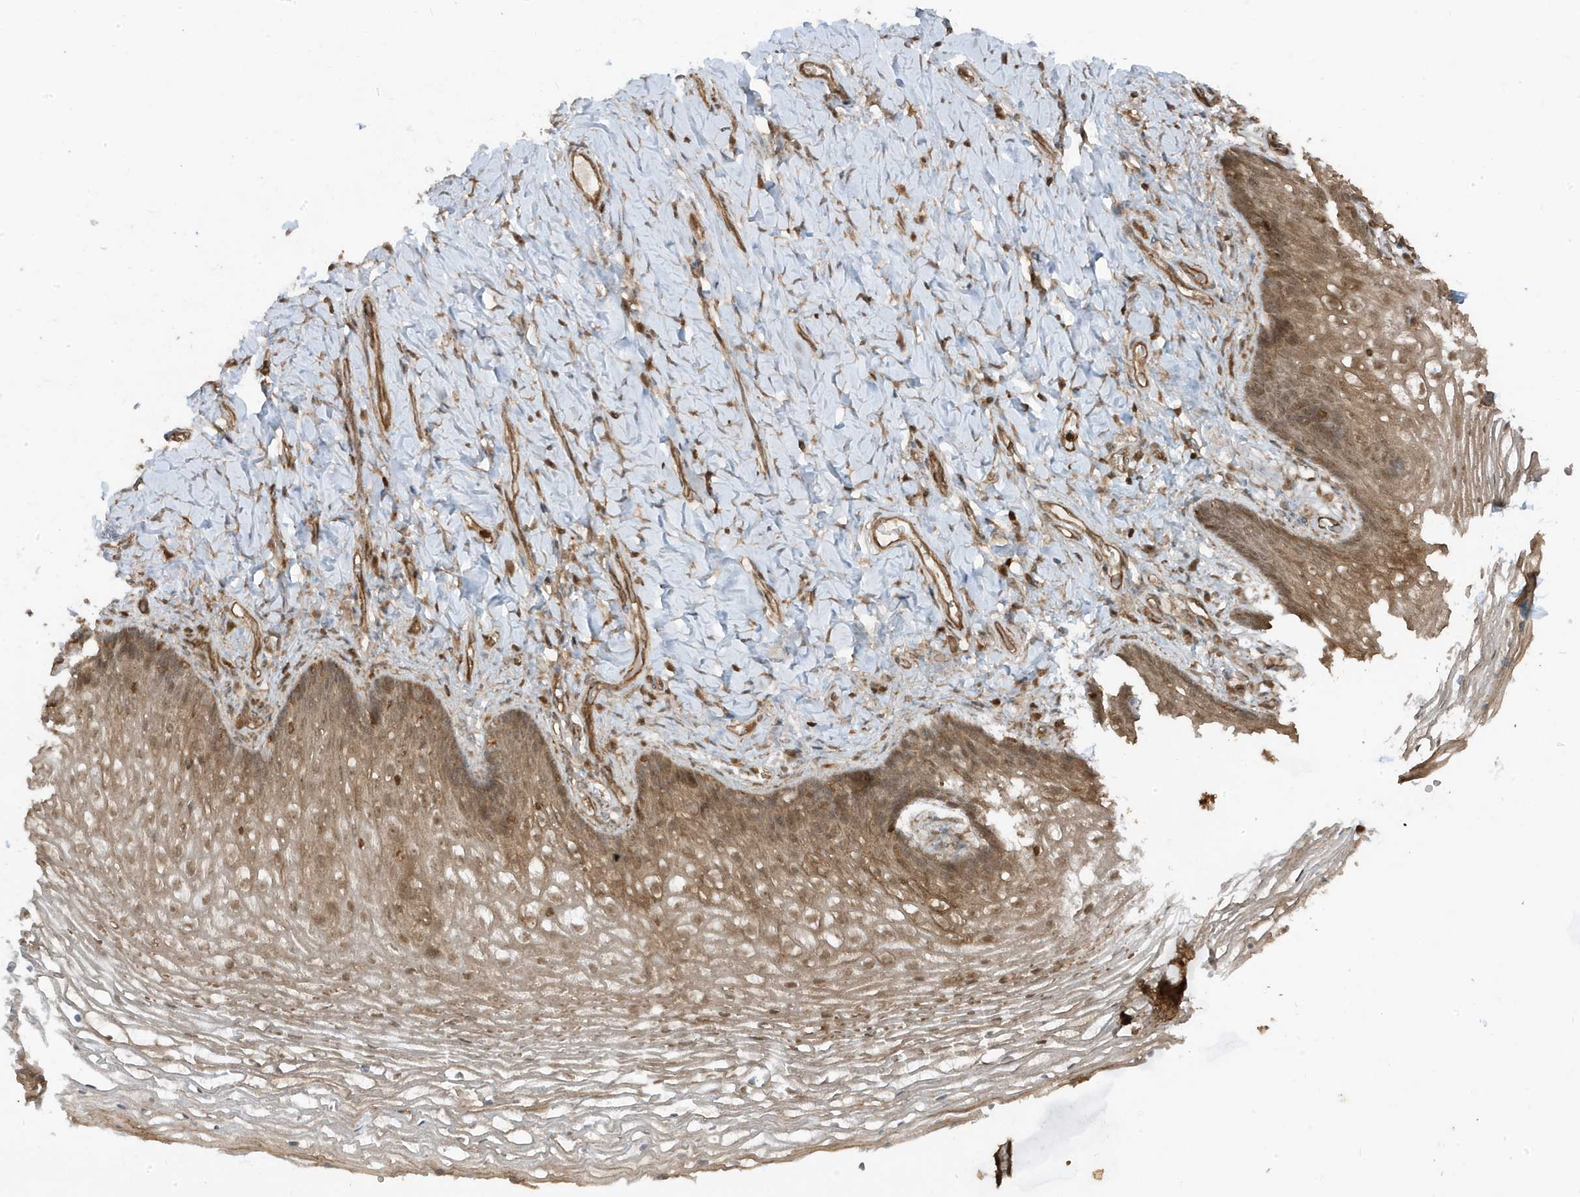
{"staining": {"intensity": "moderate", "quantity": ">75%", "location": "cytoplasmic/membranous,nuclear"}, "tissue": "vagina", "cell_type": "Squamous epithelial cells", "image_type": "normal", "snomed": [{"axis": "morphology", "description": "Normal tissue, NOS"}, {"axis": "topography", "description": "Vagina"}], "caption": "This histopathology image demonstrates immunohistochemistry (IHC) staining of benign vagina, with medium moderate cytoplasmic/membranous,nuclear positivity in approximately >75% of squamous epithelial cells.", "gene": "ASAP1", "patient": {"sex": "female", "age": 60}}